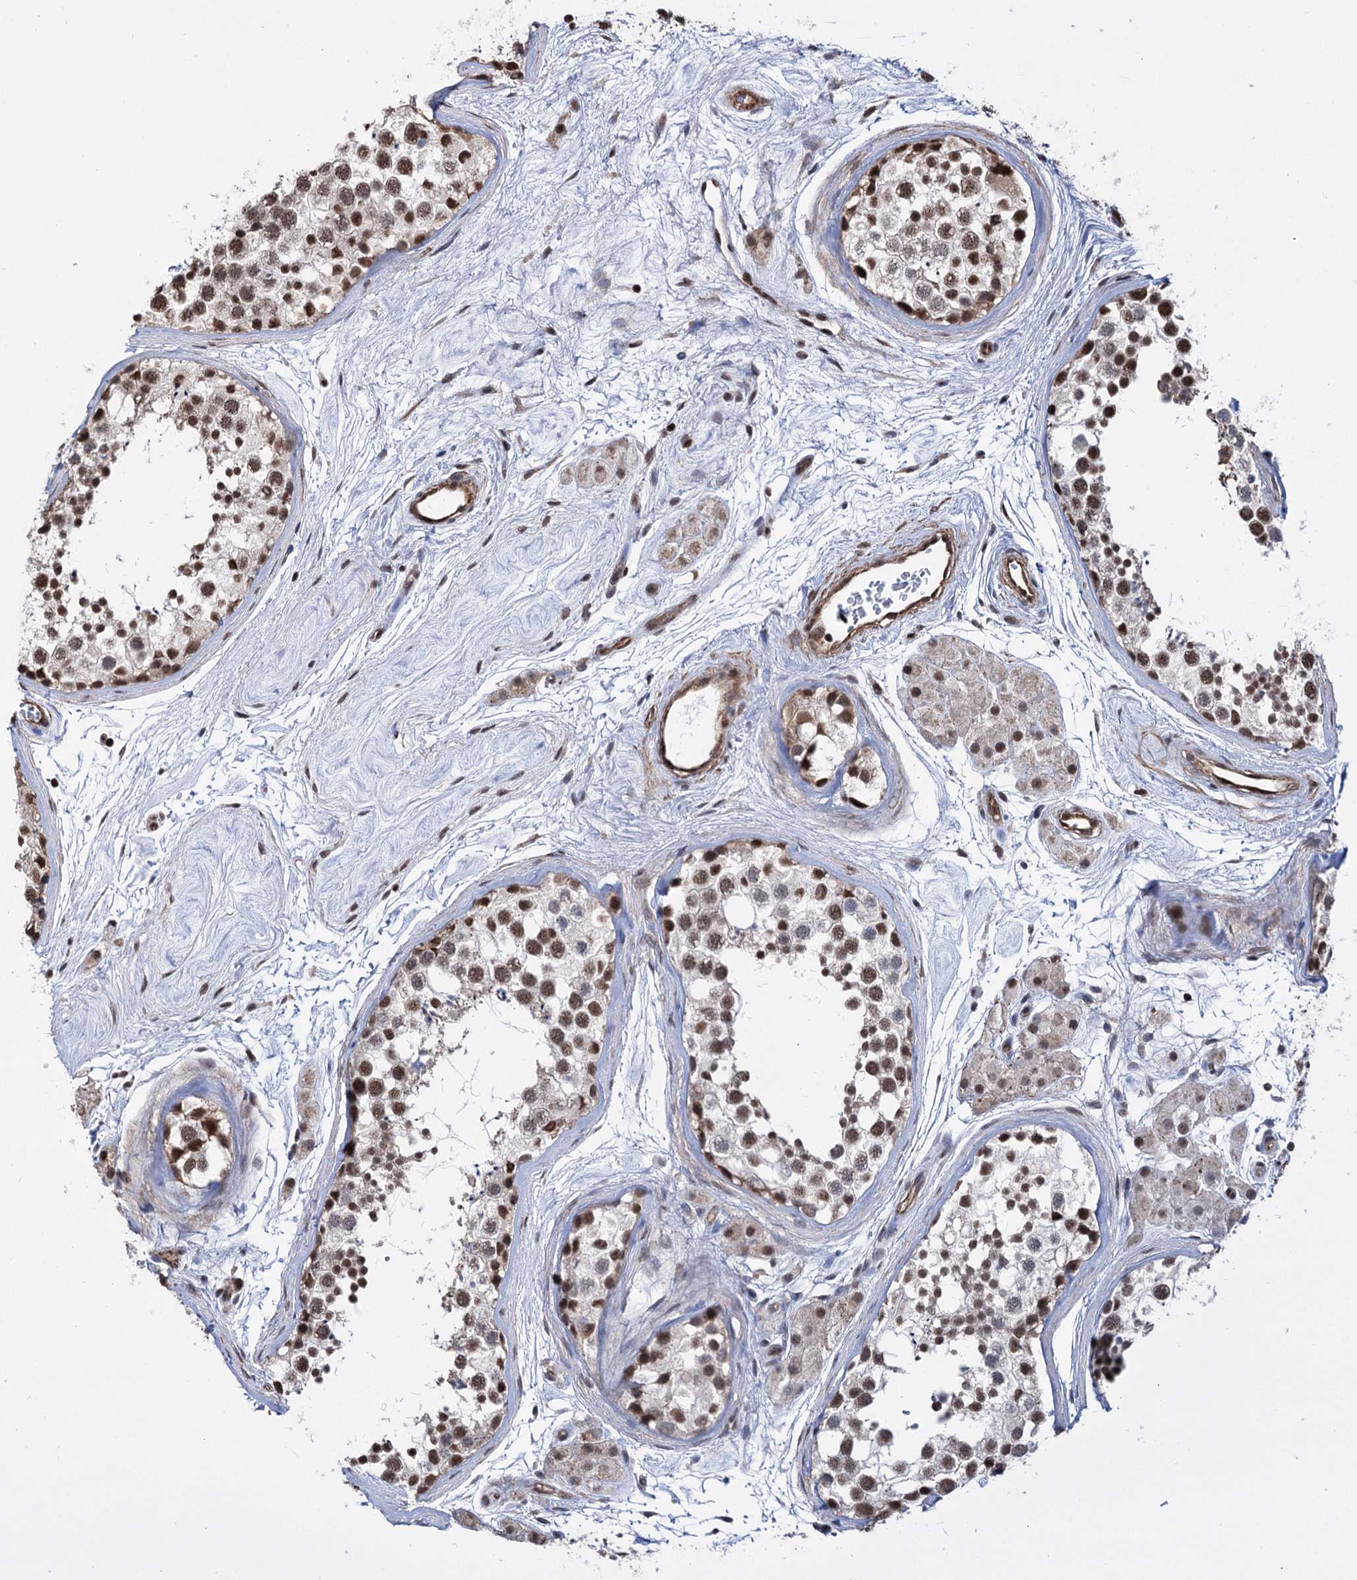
{"staining": {"intensity": "moderate", "quantity": ">75%", "location": "nuclear"}, "tissue": "testis", "cell_type": "Cells in seminiferous ducts", "image_type": "normal", "snomed": [{"axis": "morphology", "description": "Normal tissue, NOS"}, {"axis": "topography", "description": "Testis"}], "caption": "Human testis stained for a protein (brown) displays moderate nuclear positive expression in approximately >75% of cells in seminiferous ducts.", "gene": "CHMP7", "patient": {"sex": "male", "age": 56}}